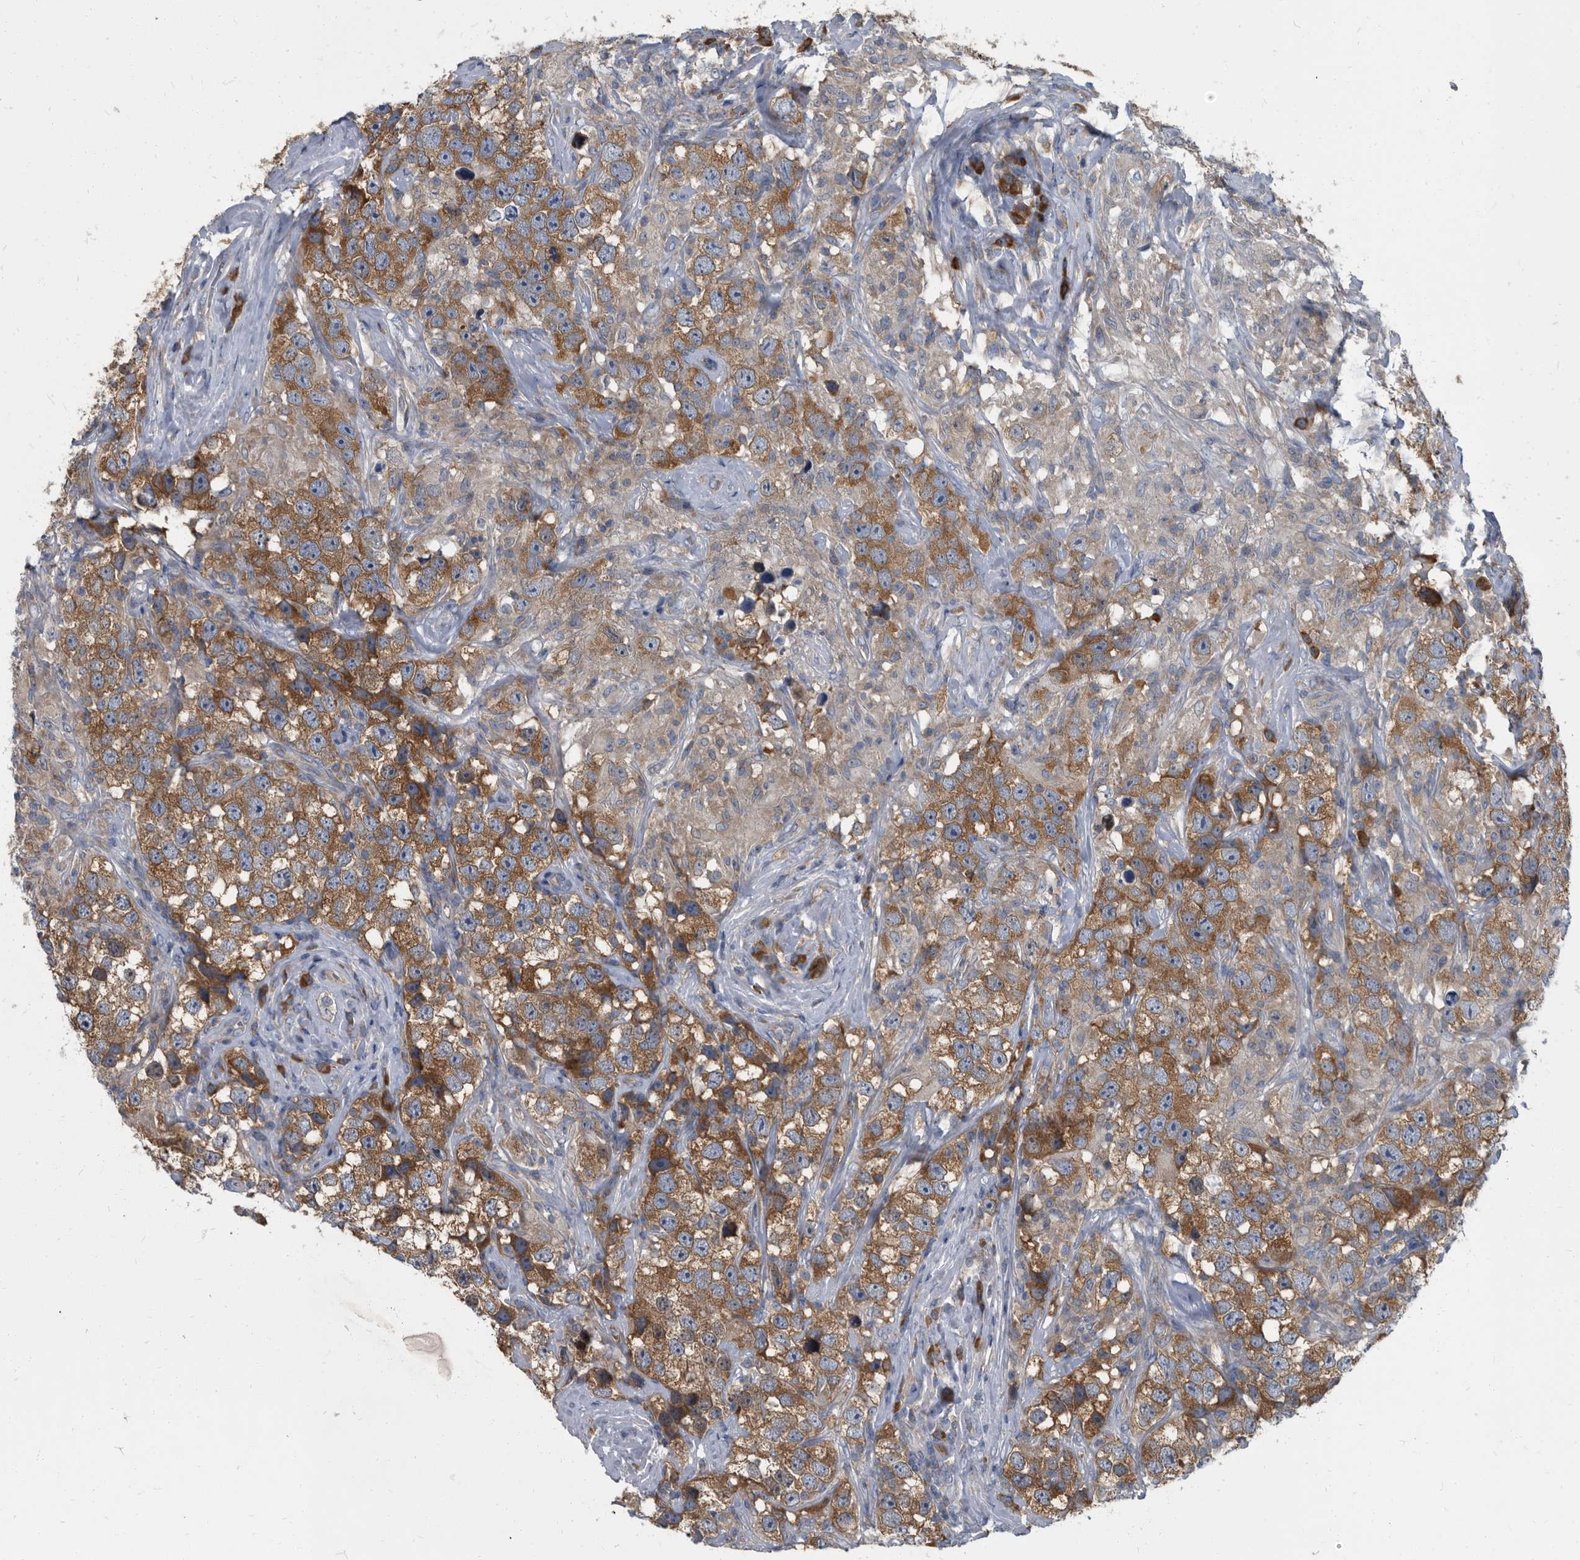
{"staining": {"intensity": "strong", "quantity": "<25%", "location": "cytoplasmic/membranous"}, "tissue": "testis cancer", "cell_type": "Tumor cells", "image_type": "cancer", "snomed": [{"axis": "morphology", "description": "Seminoma, NOS"}, {"axis": "topography", "description": "Testis"}], "caption": "Protein expression analysis of testis cancer (seminoma) displays strong cytoplasmic/membranous positivity in approximately <25% of tumor cells. (Brightfield microscopy of DAB IHC at high magnification).", "gene": "CDV3", "patient": {"sex": "male", "age": 49}}